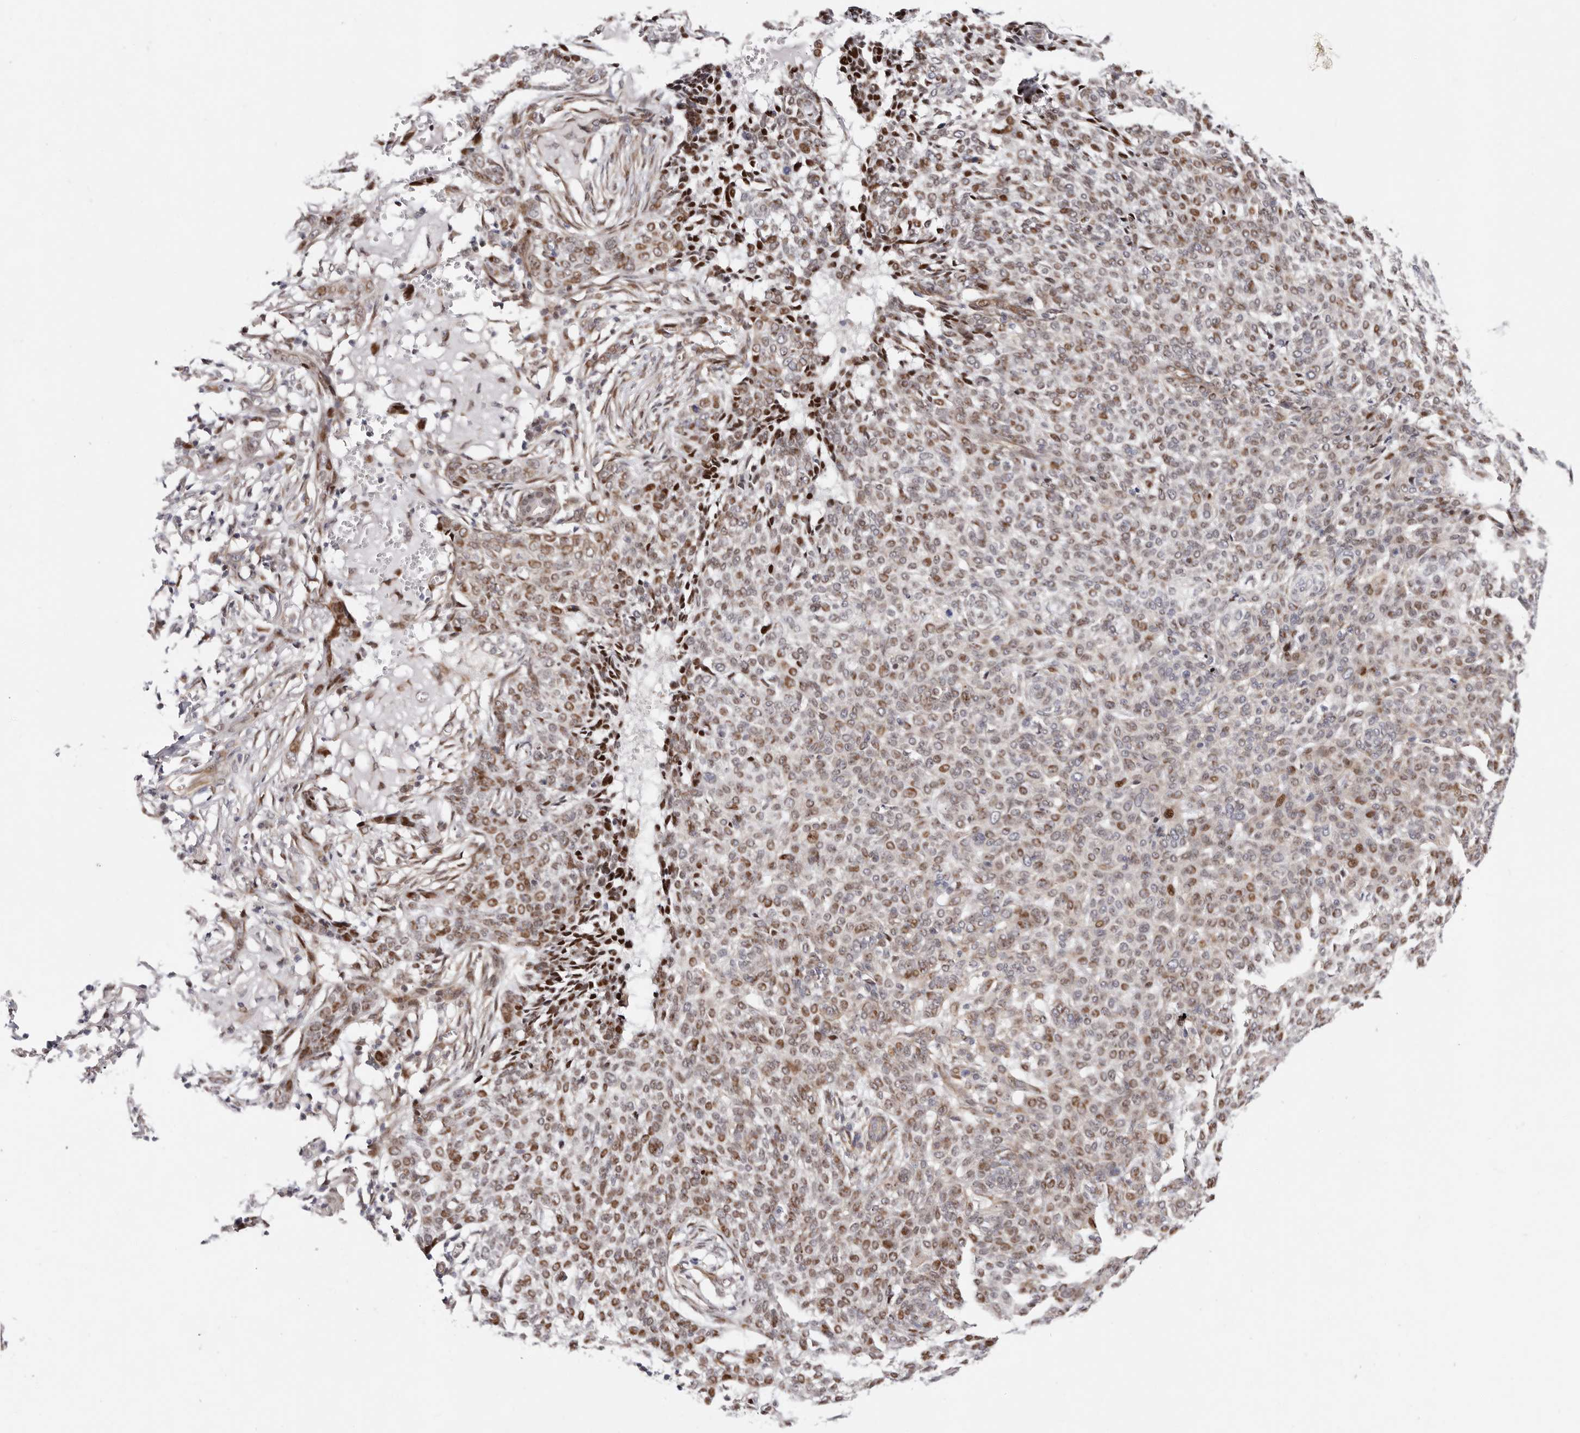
{"staining": {"intensity": "strong", "quantity": "<25%", "location": "cytoplasmic/membranous,nuclear"}, "tissue": "skin cancer", "cell_type": "Tumor cells", "image_type": "cancer", "snomed": [{"axis": "morphology", "description": "Basal cell carcinoma"}, {"axis": "topography", "description": "Skin"}], "caption": "A histopathology image of basal cell carcinoma (skin) stained for a protein reveals strong cytoplasmic/membranous and nuclear brown staining in tumor cells.", "gene": "EPHX3", "patient": {"sex": "male", "age": 85}}